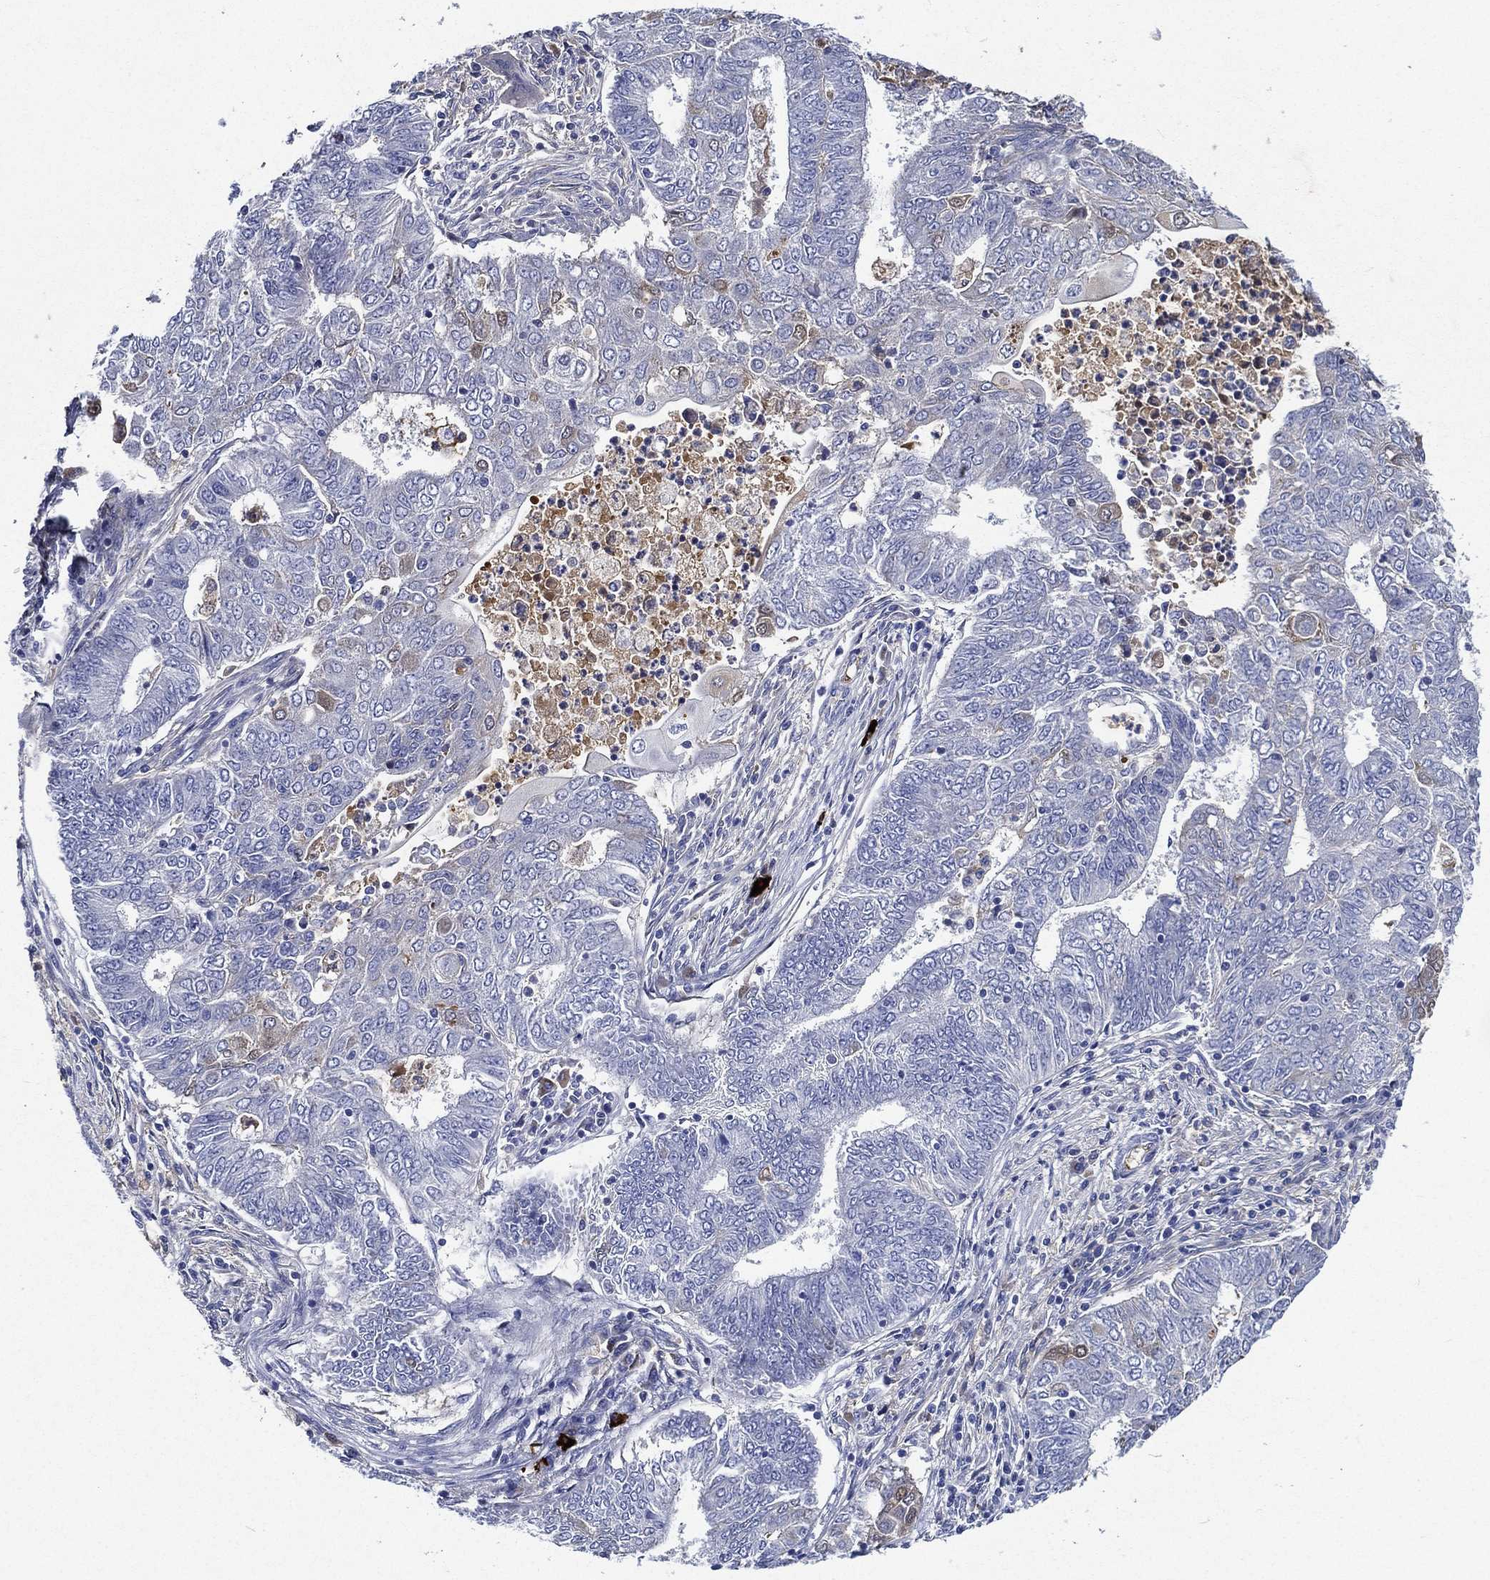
{"staining": {"intensity": "negative", "quantity": "none", "location": "none"}, "tissue": "endometrial cancer", "cell_type": "Tumor cells", "image_type": "cancer", "snomed": [{"axis": "morphology", "description": "Adenocarcinoma, NOS"}, {"axis": "topography", "description": "Endometrium"}], "caption": "Tumor cells show no significant staining in endometrial cancer. The staining is performed using DAB brown chromogen with nuclei counter-stained in using hematoxylin.", "gene": "TMPRSS11D", "patient": {"sex": "female", "age": 62}}